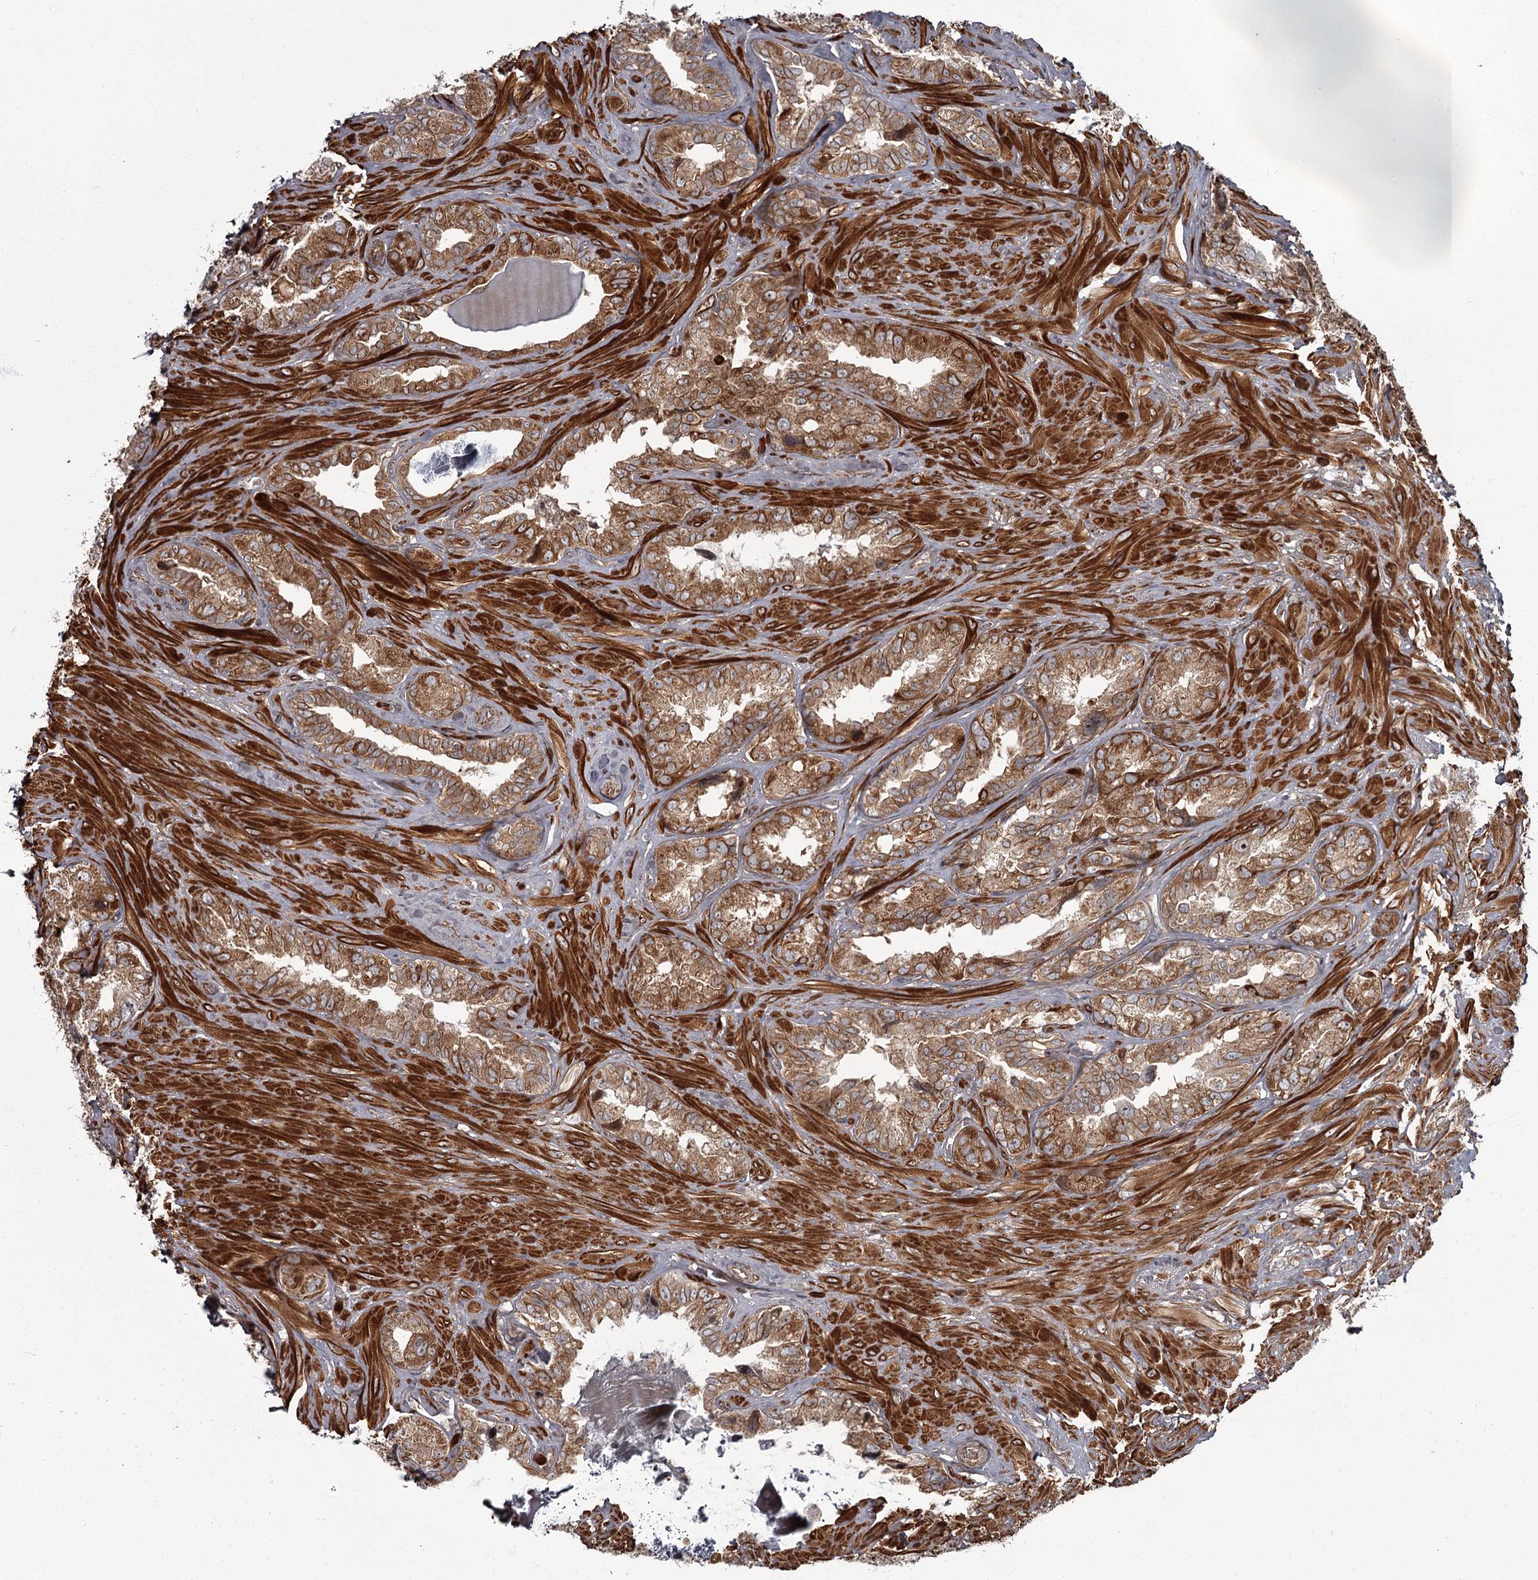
{"staining": {"intensity": "strong", "quantity": ">75%", "location": "cytoplasmic/membranous"}, "tissue": "seminal vesicle", "cell_type": "Glandular cells", "image_type": "normal", "snomed": [{"axis": "morphology", "description": "Normal tissue, NOS"}, {"axis": "topography", "description": "Seminal veicle"}, {"axis": "topography", "description": "Peripheral nerve tissue"}], "caption": "This image shows IHC staining of normal seminal vesicle, with high strong cytoplasmic/membranous staining in approximately >75% of glandular cells.", "gene": "THAP9", "patient": {"sex": "male", "age": 67}}